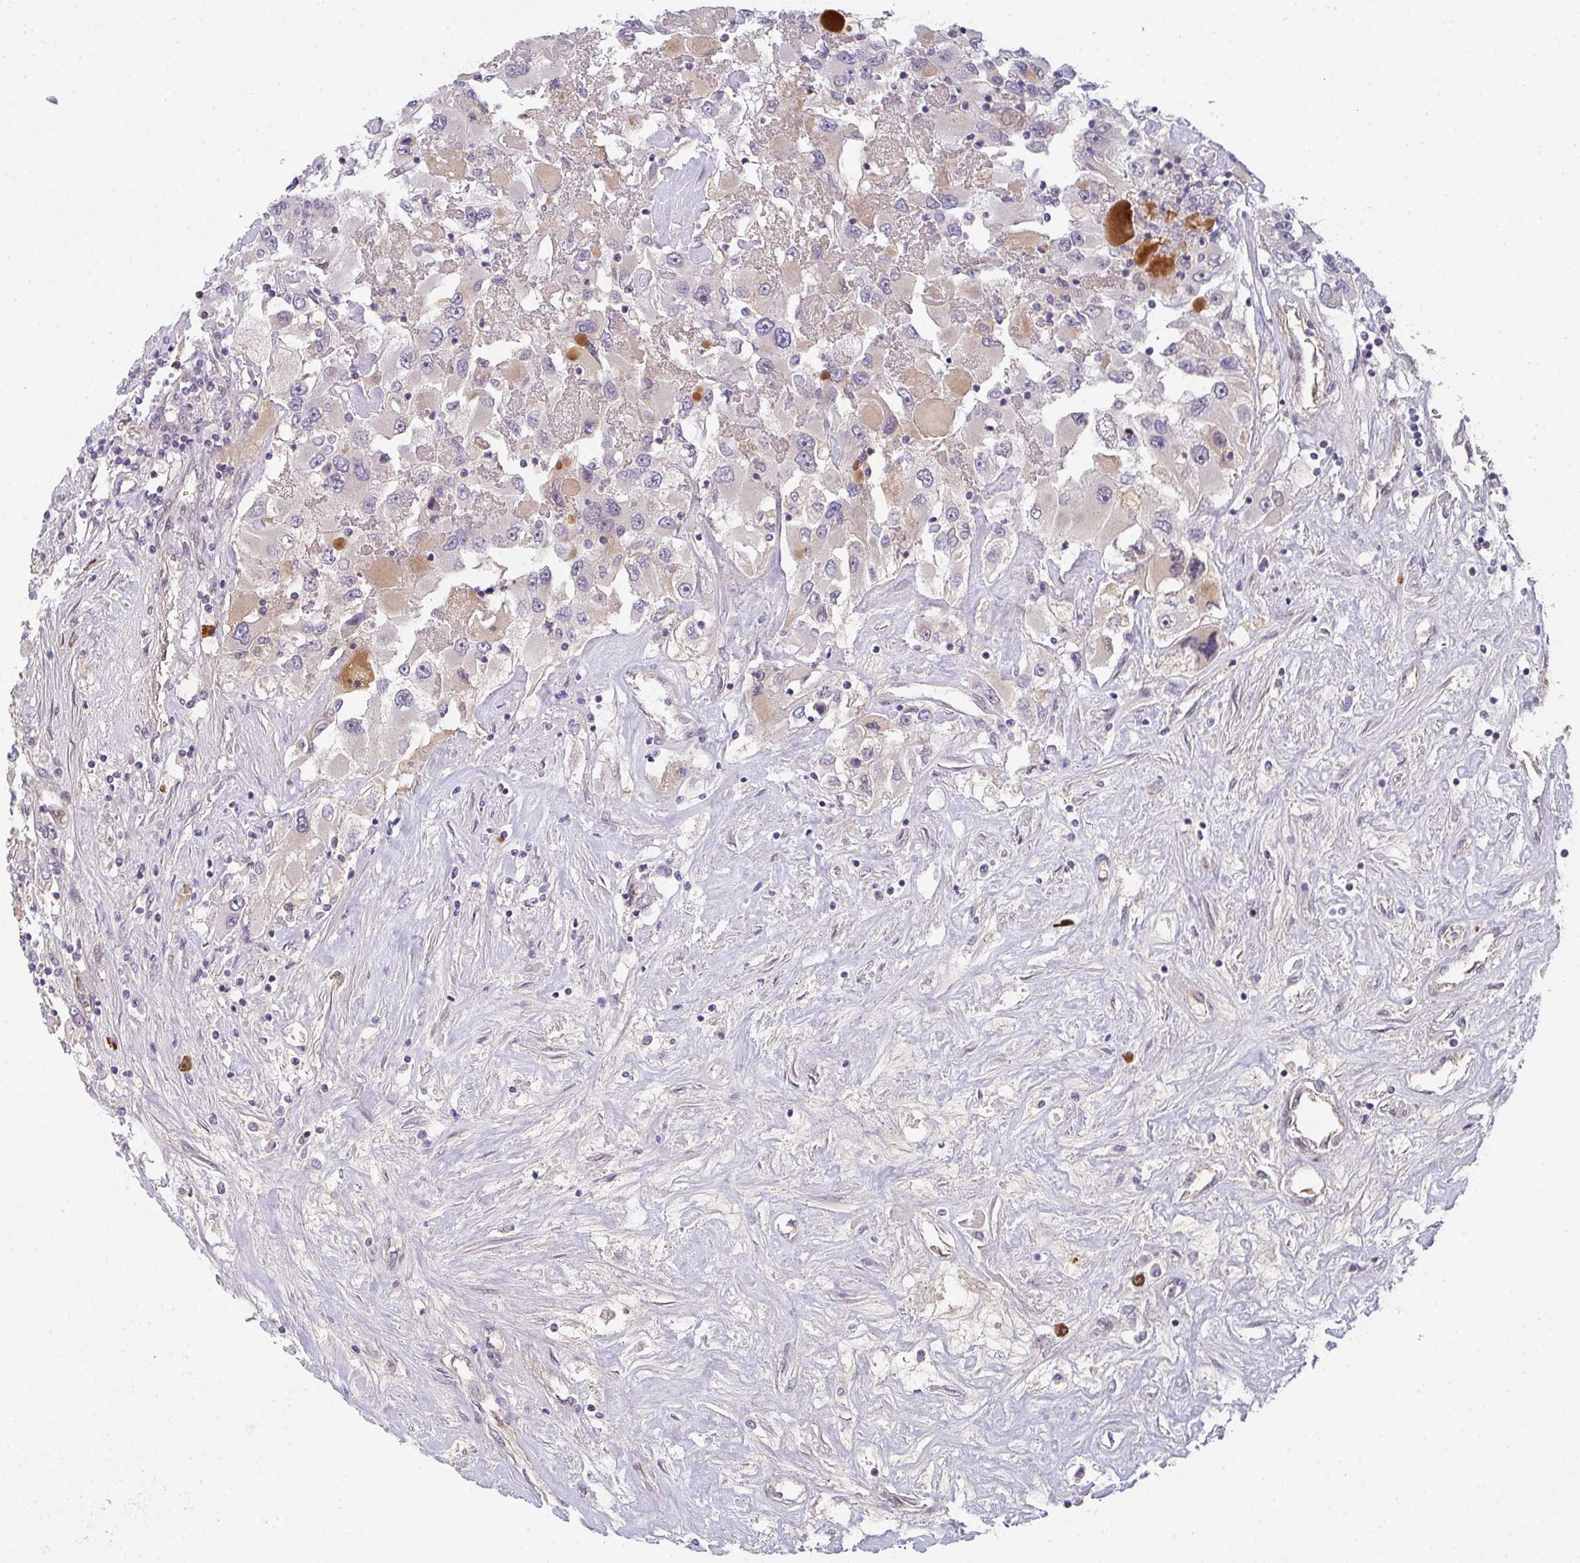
{"staining": {"intensity": "moderate", "quantity": "<25%", "location": "cytoplasmic/membranous"}, "tissue": "renal cancer", "cell_type": "Tumor cells", "image_type": "cancer", "snomed": [{"axis": "morphology", "description": "Adenocarcinoma, NOS"}, {"axis": "topography", "description": "Kidney"}], "caption": "Tumor cells demonstrate low levels of moderate cytoplasmic/membranous expression in approximately <25% of cells in renal cancer (adenocarcinoma). Nuclei are stained in blue.", "gene": "TNFRSF10A", "patient": {"sex": "female", "age": 52}}